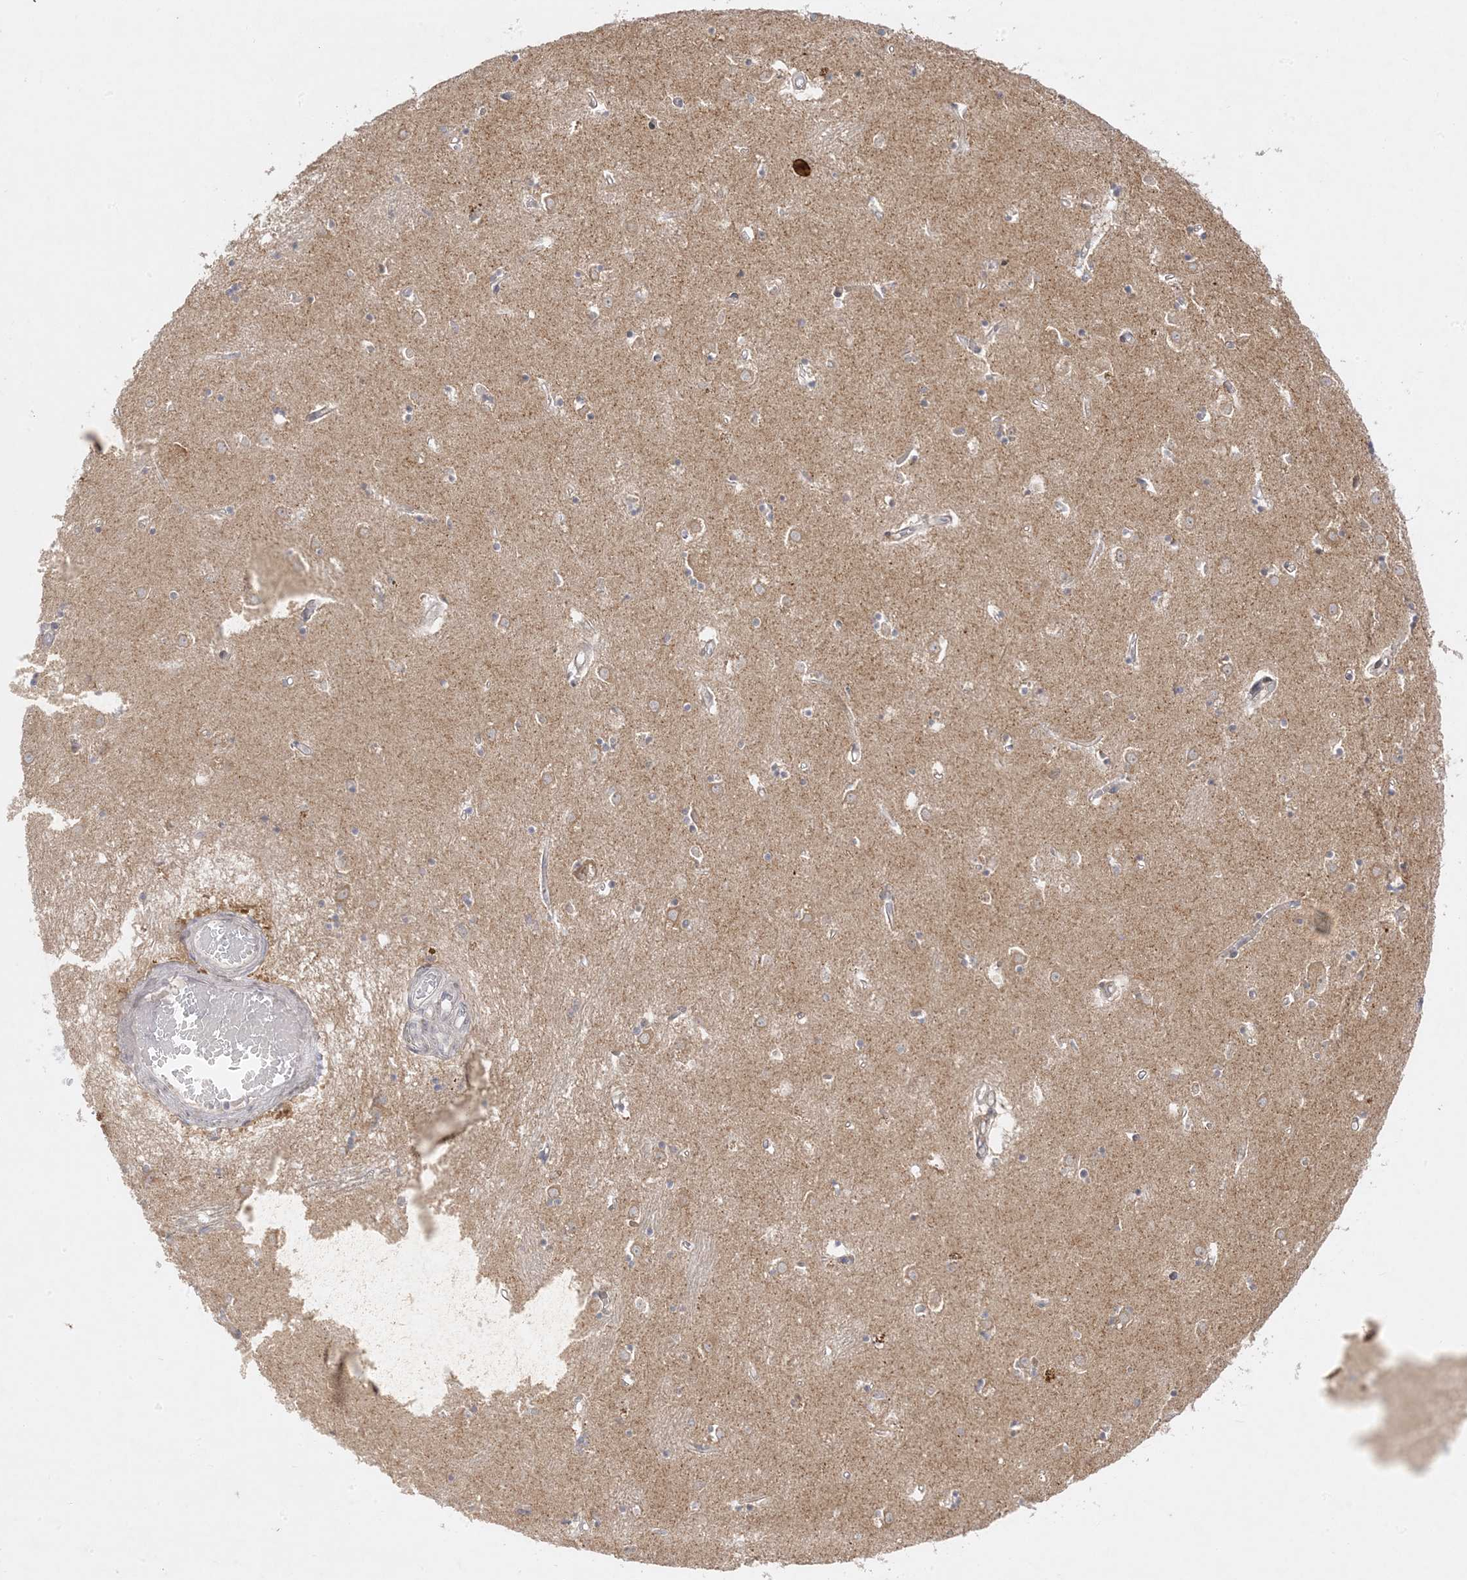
{"staining": {"intensity": "weak", "quantity": "<25%", "location": "cytoplasmic/membranous"}, "tissue": "caudate", "cell_type": "Glial cells", "image_type": "normal", "snomed": [{"axis": "morphology", "description": "Normal tissue, NOS"}, {"axis": "topography", "description": "Lateral ventricle wall"}], "caption": "Immunohistochemical staining of unremarkable human caudate exhibits no significant positivity in glial cells.", "gene": "C2CD2", "patient": {"sex": "male", "age": 70}}